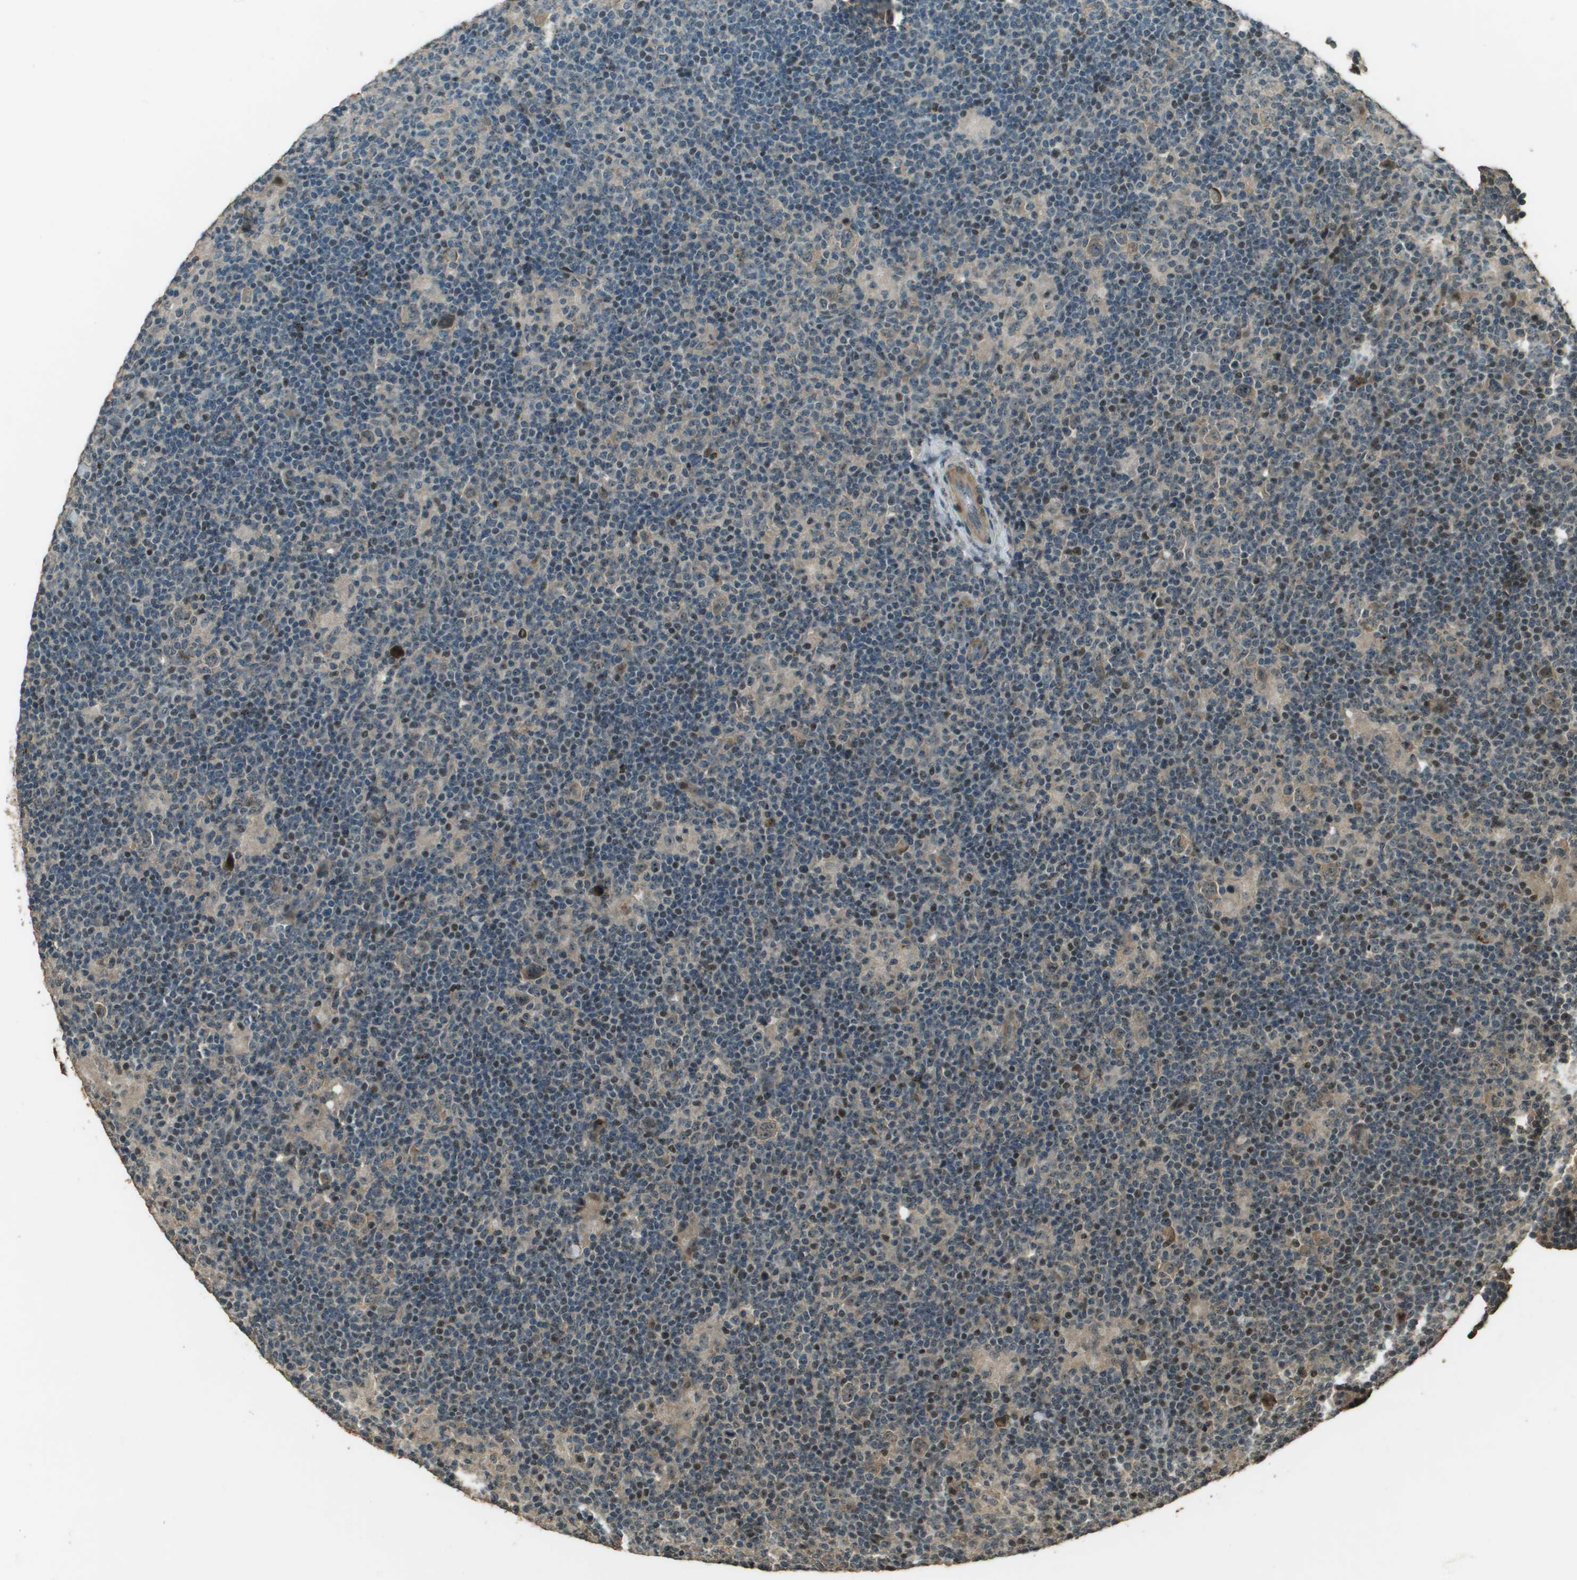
{"staining": {"intensity": "weak", "quantity": "<25%", "location": "cytoplasmic/membranous"}, "tissue": "lymphoma", "cell_type": "Tumor cells", "image_type": "cancer", "snomed": [{"axis": "morphology", "description": "Hodgkin's disease, NOS"}, {"axis": "topography", "description": "Lymph node"}], "caption": "Immunohistochemical staining of human lymphoma displays no significant expression in tumor cells.", "gene": "SDC3", "patient": {"sex": "female", "age": 57}}